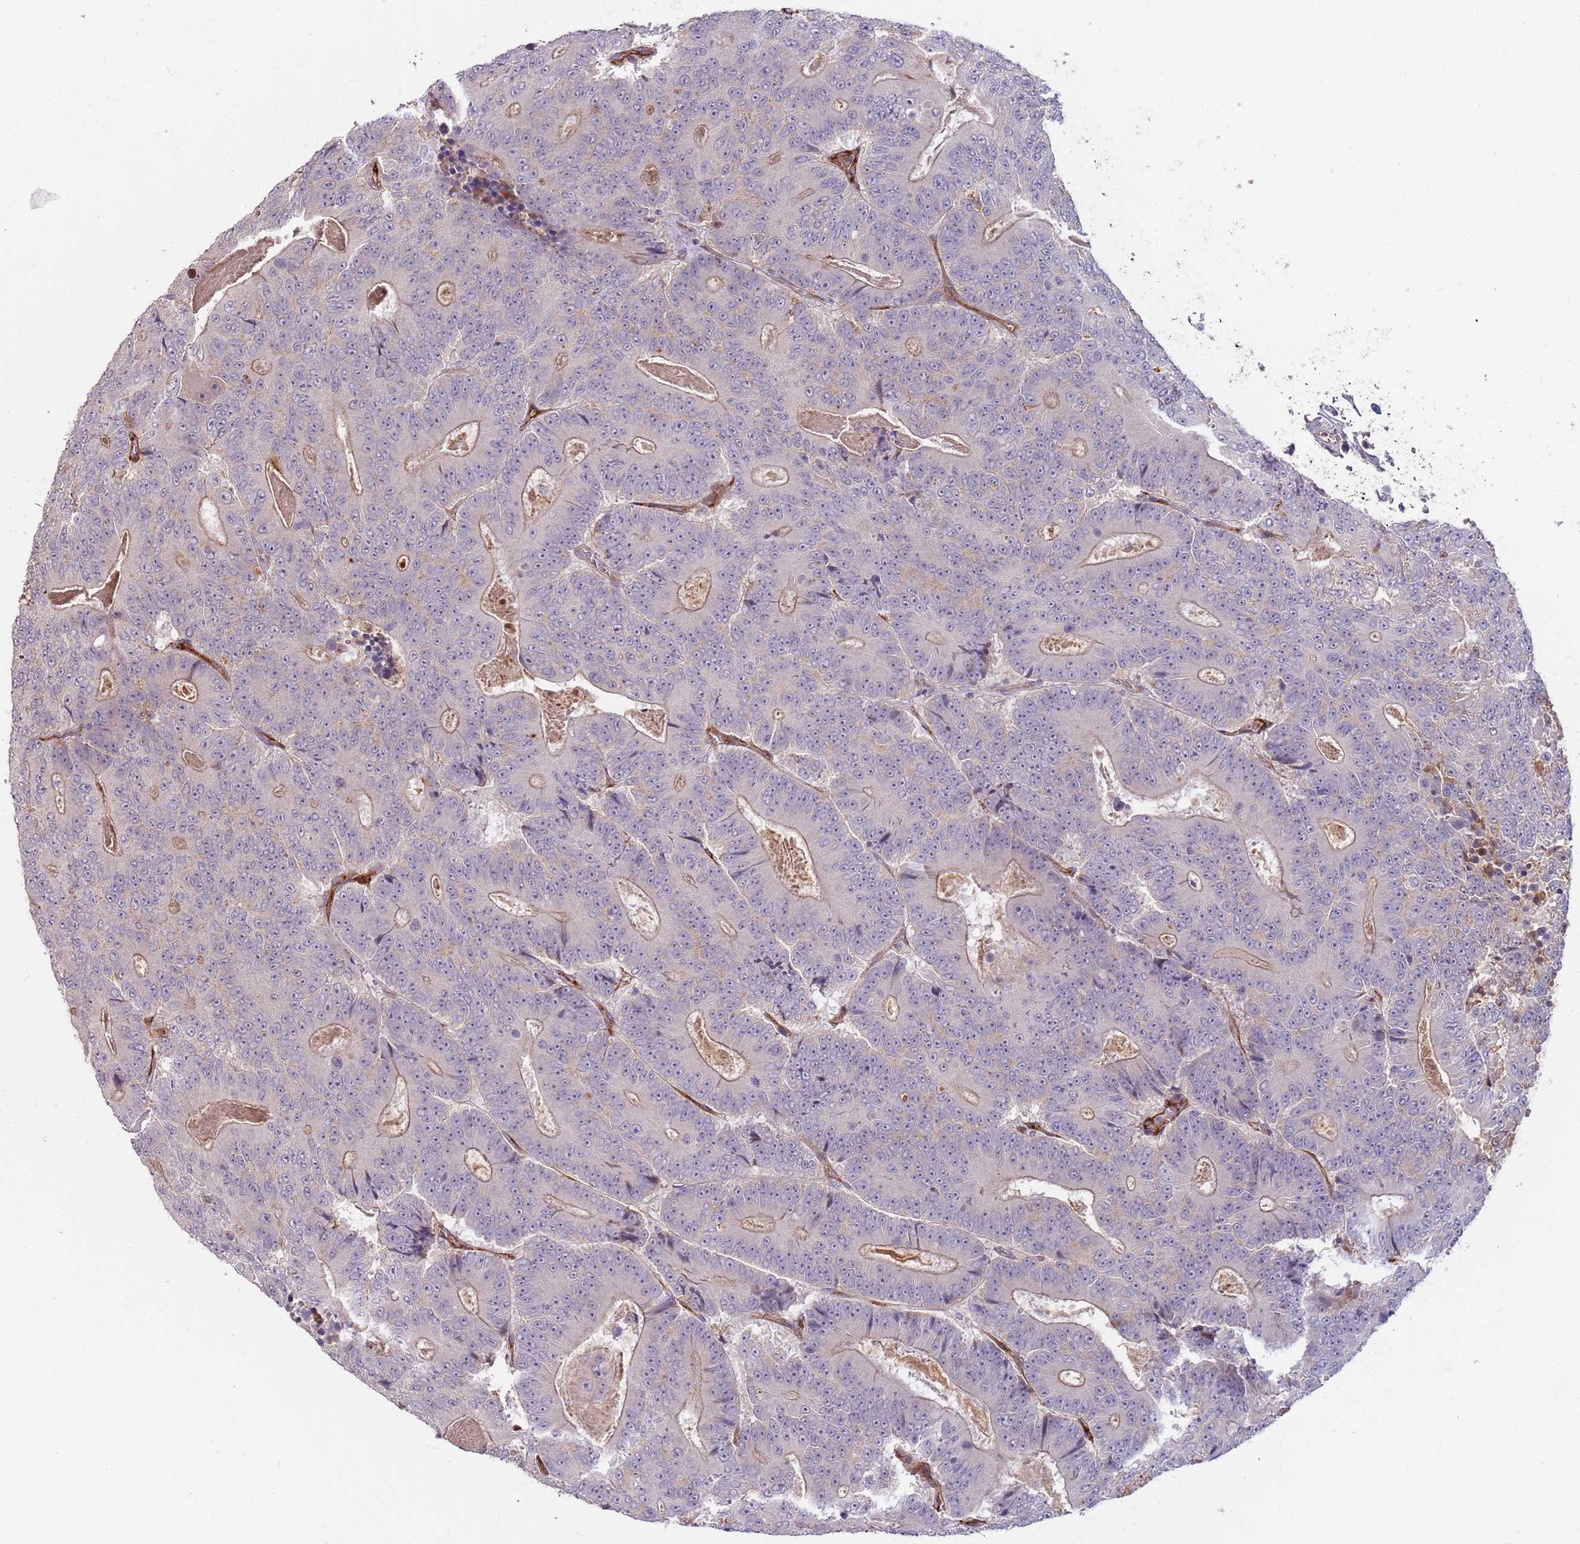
{"staining": {"intensity": "moderate", "quantity": "<25%", "location": "cytoplasmic/membranous"}, "tissue": "colorectal cancer", "cell_type": "Tumor cells", "image_type": "cancer", "snomed": [{"axis": "morphology", "description": "Adenocarcinoma, NOS"}, {"axis": "topography", "description": "Colon"}], "caption": "Moderate cytoplasmic/membranous protein expression is present in about <25% of tumor cells in colorectal cancer (adenocarcinoma).", "gene": "SAV1", "patient": {"sex": "male", "age": 83}}